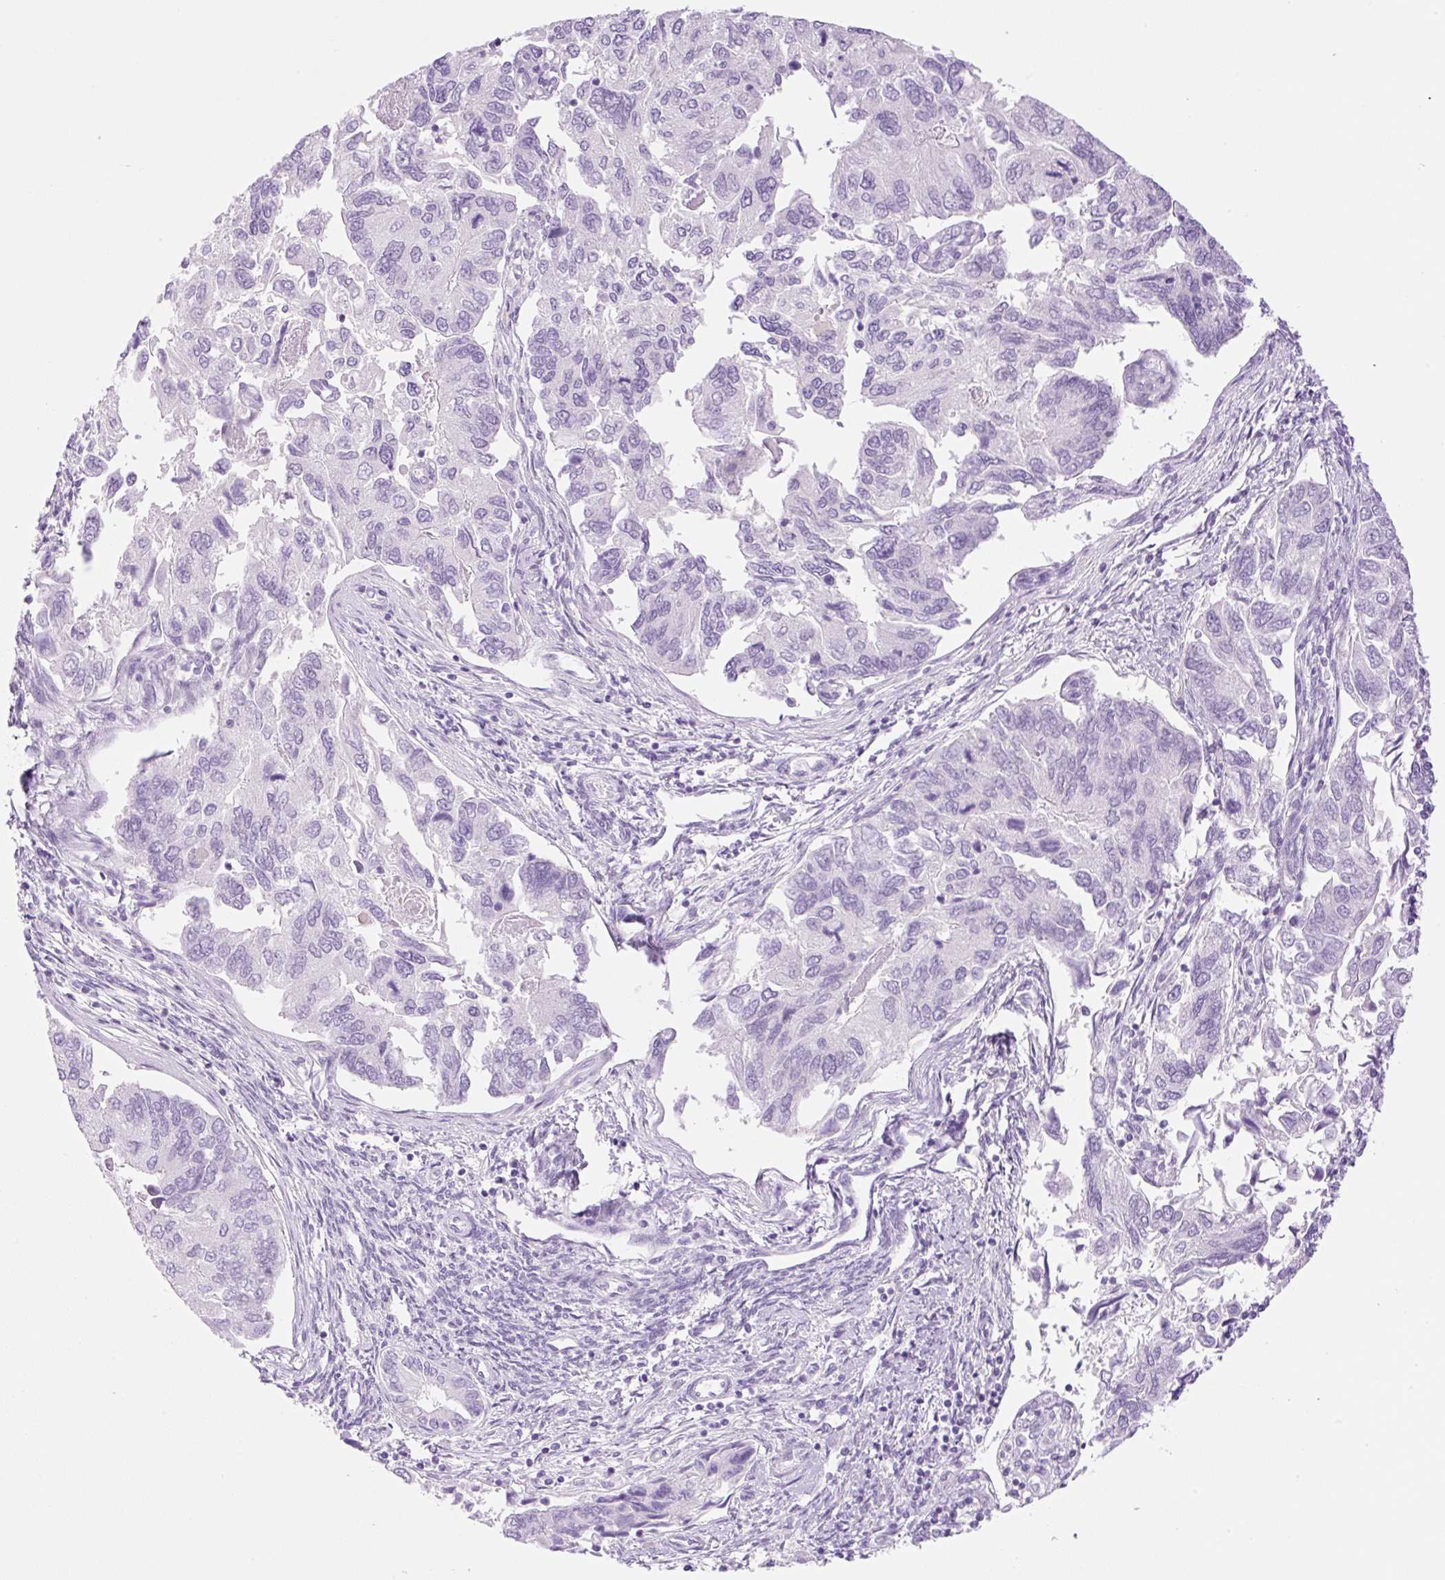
{"staining": {"intensity": "negative", "quantity": "none", "location": "none"}, "tissue": "endometrial cancer", "cell_type": "Tumor cells", "image_type": "cancer", "snomed": [{"axis": "morphology", "description": "Carcinoma, NOS"}, {"axis": "topography", "description": "Uterus"}], "caption": "Immunohistochemical staining of endometrial carcinoma exhibits no significant expression in tumor cells.", "gene": "PALM3", "patient": {"sex": "female", "age": 76}}